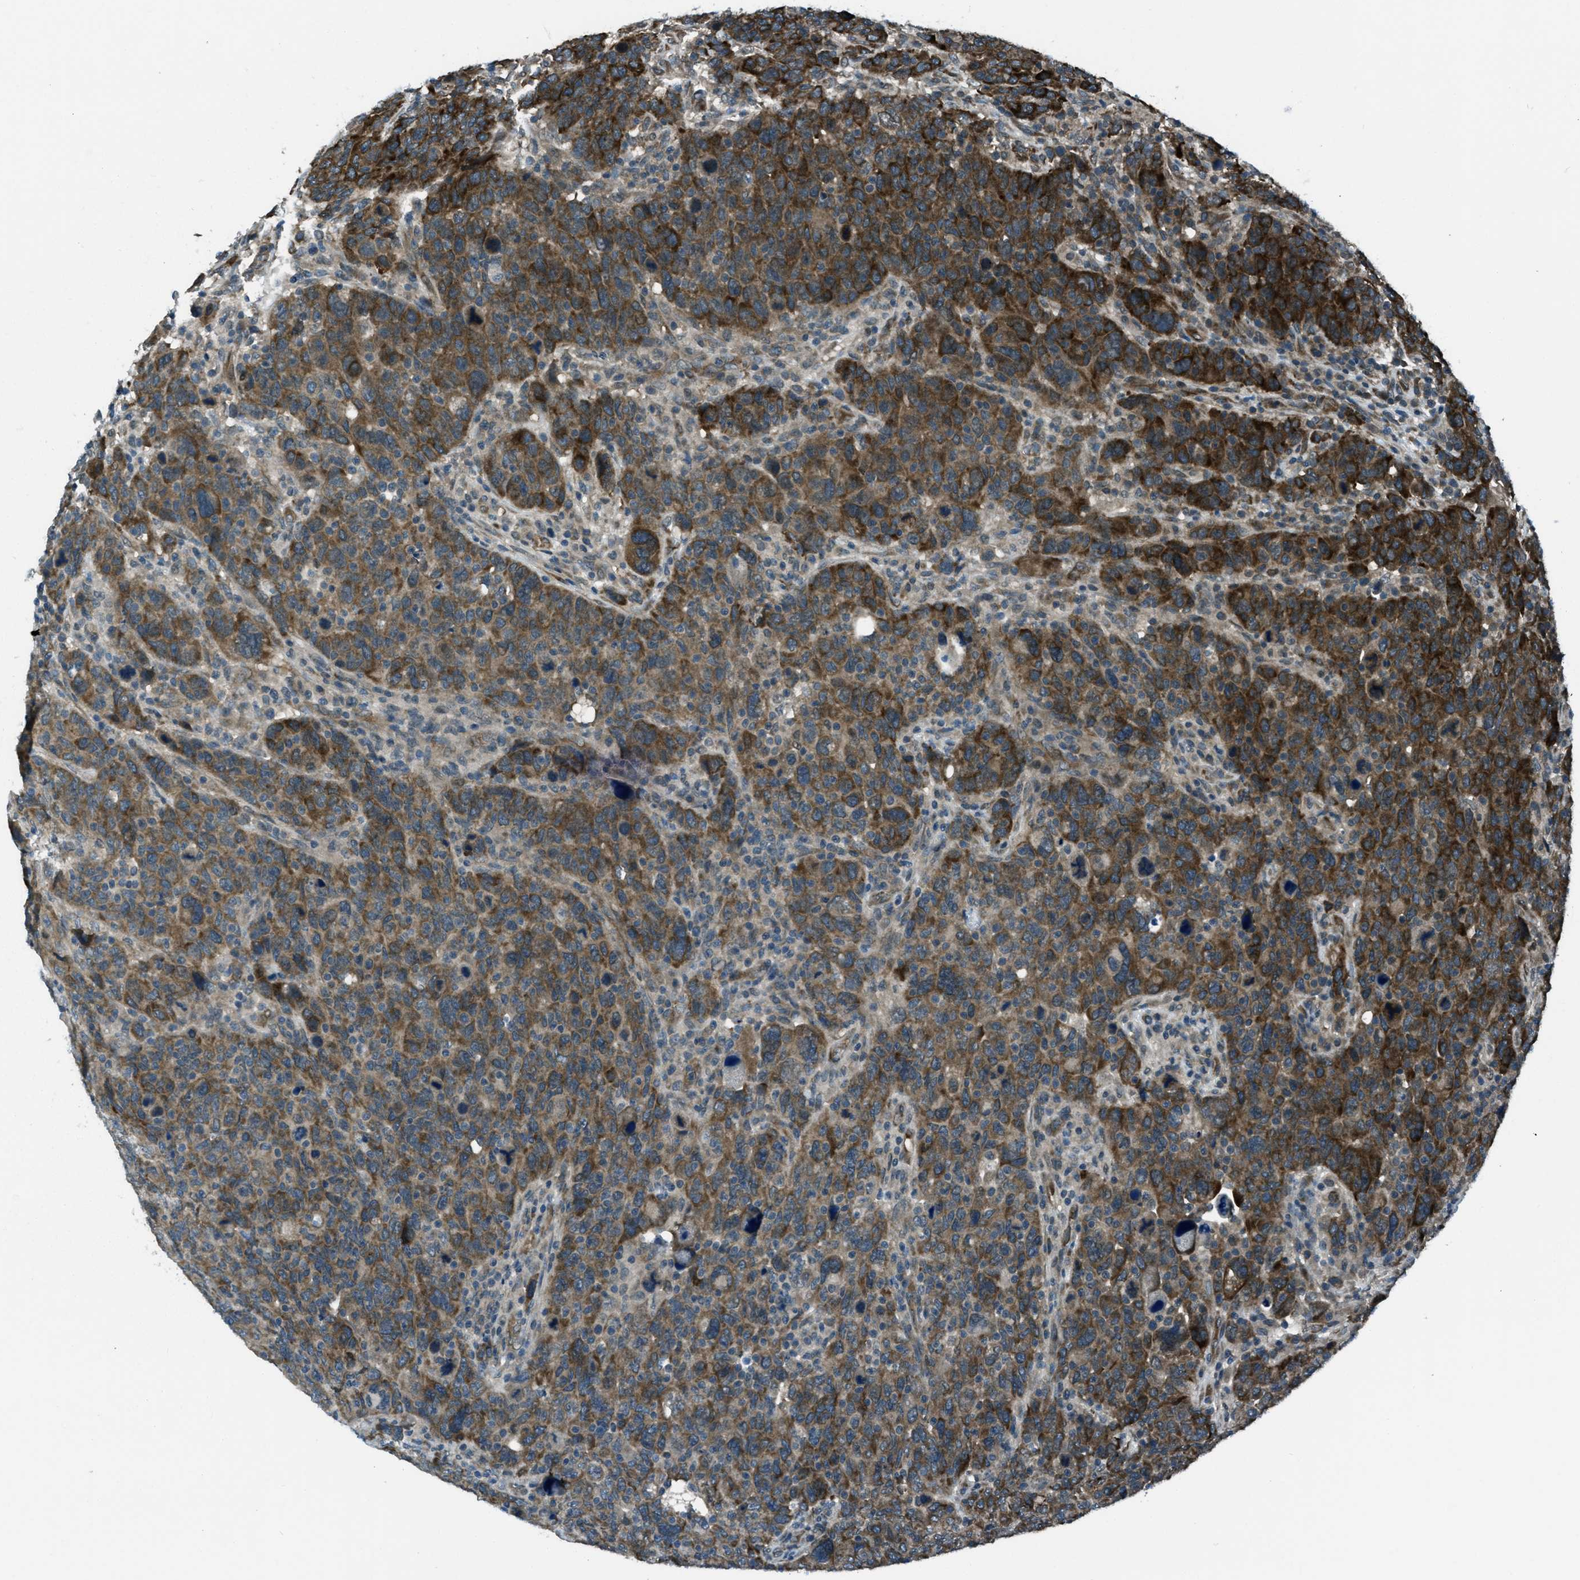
{"staining": {"intensity": "strong", "quantity": "25%-75%", "location": "cytoplasmic/membranous"}, "tissue": "breast cancer", "cell_type": "Tumor cells", "image_type": "cancer", "snomed": [{"axis": "morphology", "description": "Duct carcinoma"}, {"axis": "topography", "description": "Breast"}], "caption": "Strong cytoplasmic/membranous protein staining is identified in about 25%-75% of tumor cells in invasive ductal carcinoma (breast). The staining was performed using DAB, with brown indicating positive protein expression. Nuclei are stained blue with hematoxylin.", "gene": "ASAP2", "patient": {"sex": "female", "age": 37}}